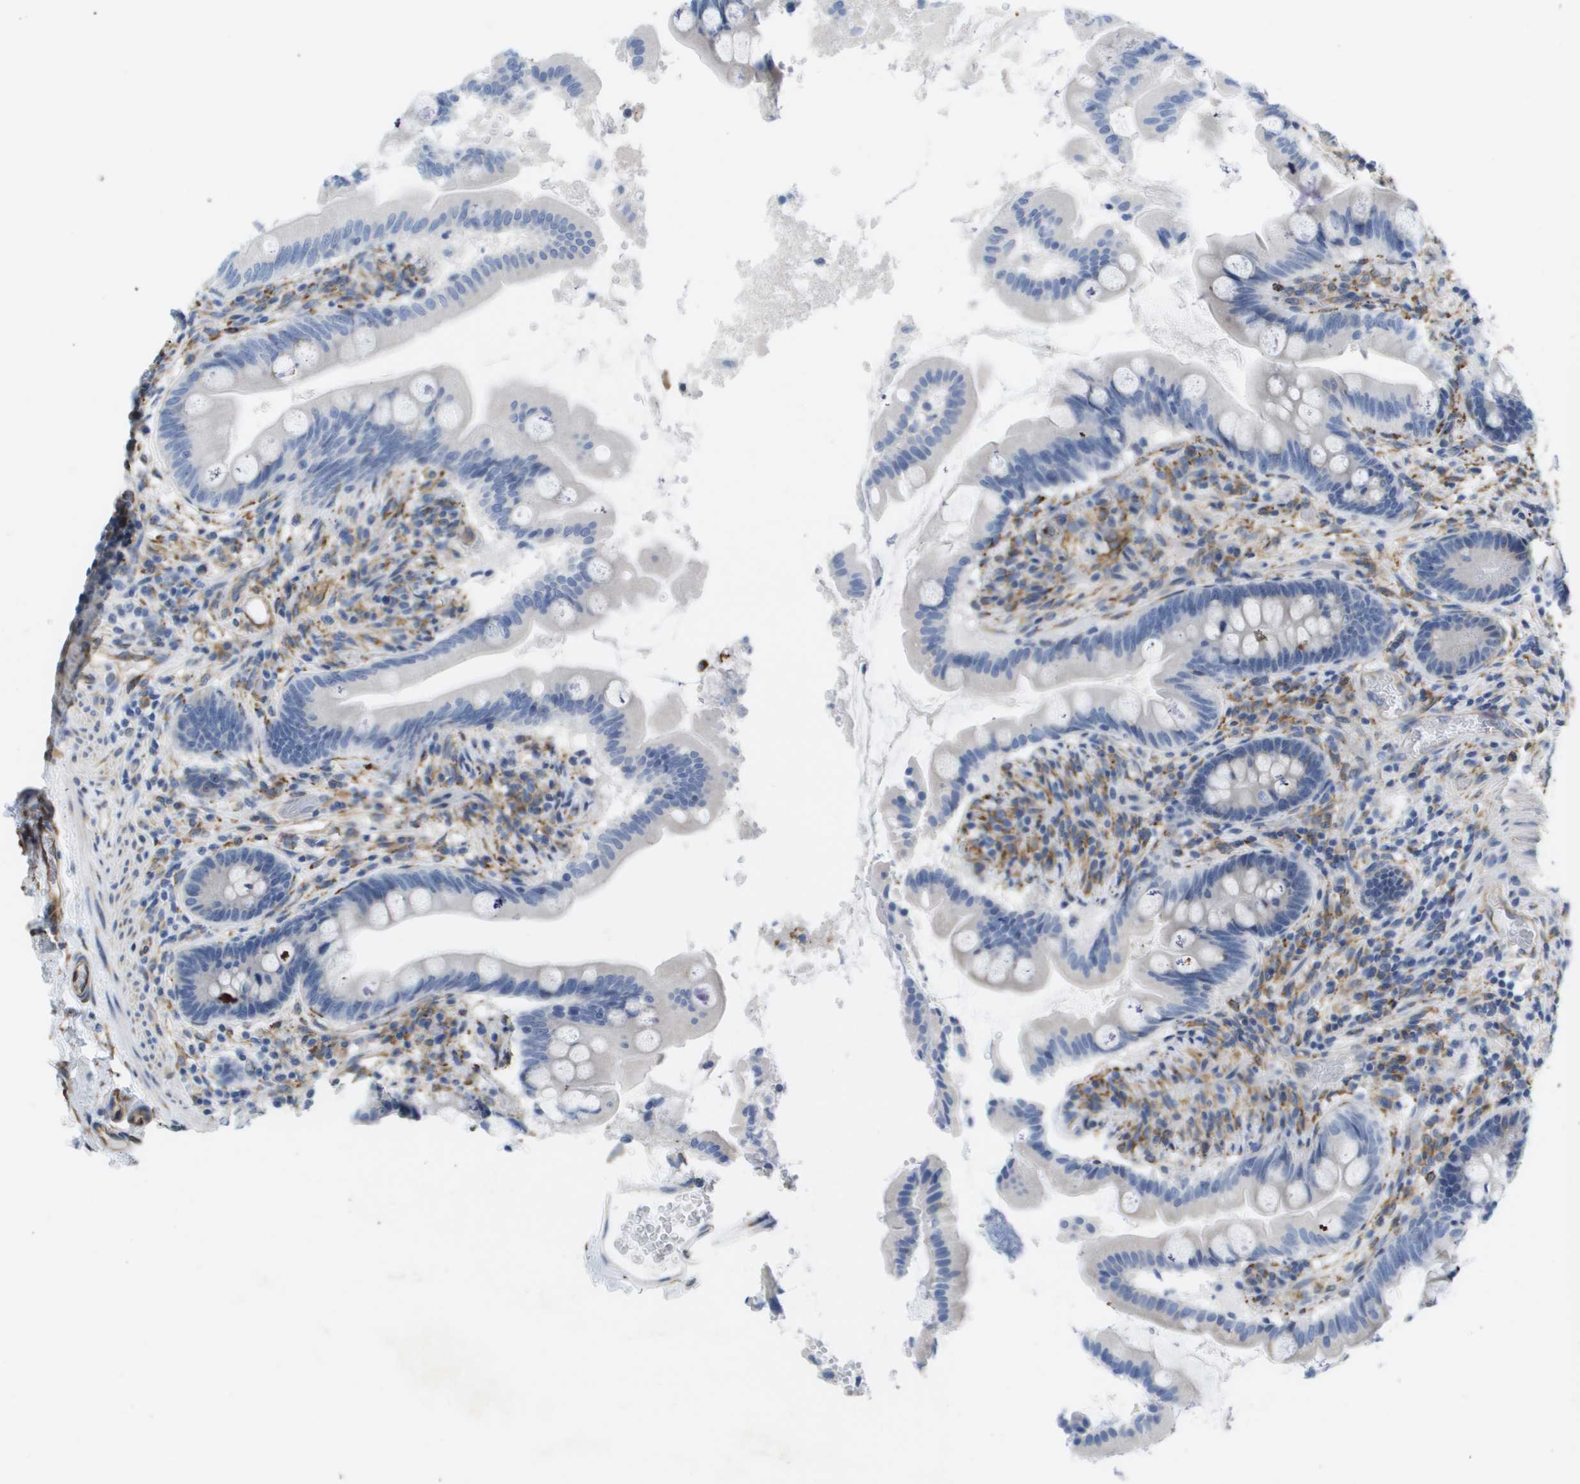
{"staining": {"intensity": "negative", "quantity": "none", "location": "none"}, "tissue": "small intestine", "cell_type": "Glandular cells", "image_type": "normal", "snomed": [{"axis": "morphology", "description": "Normal tissue, NOS"}, {"axis": "topography", "description": "Small intestine"}], "caption": "An IHC micrograph of benign small intestine is shown. There is no staining in glandular cells of small intestine.", "gene": "ST3GAL2", "patient": {"sex": "female", "age": 56}}